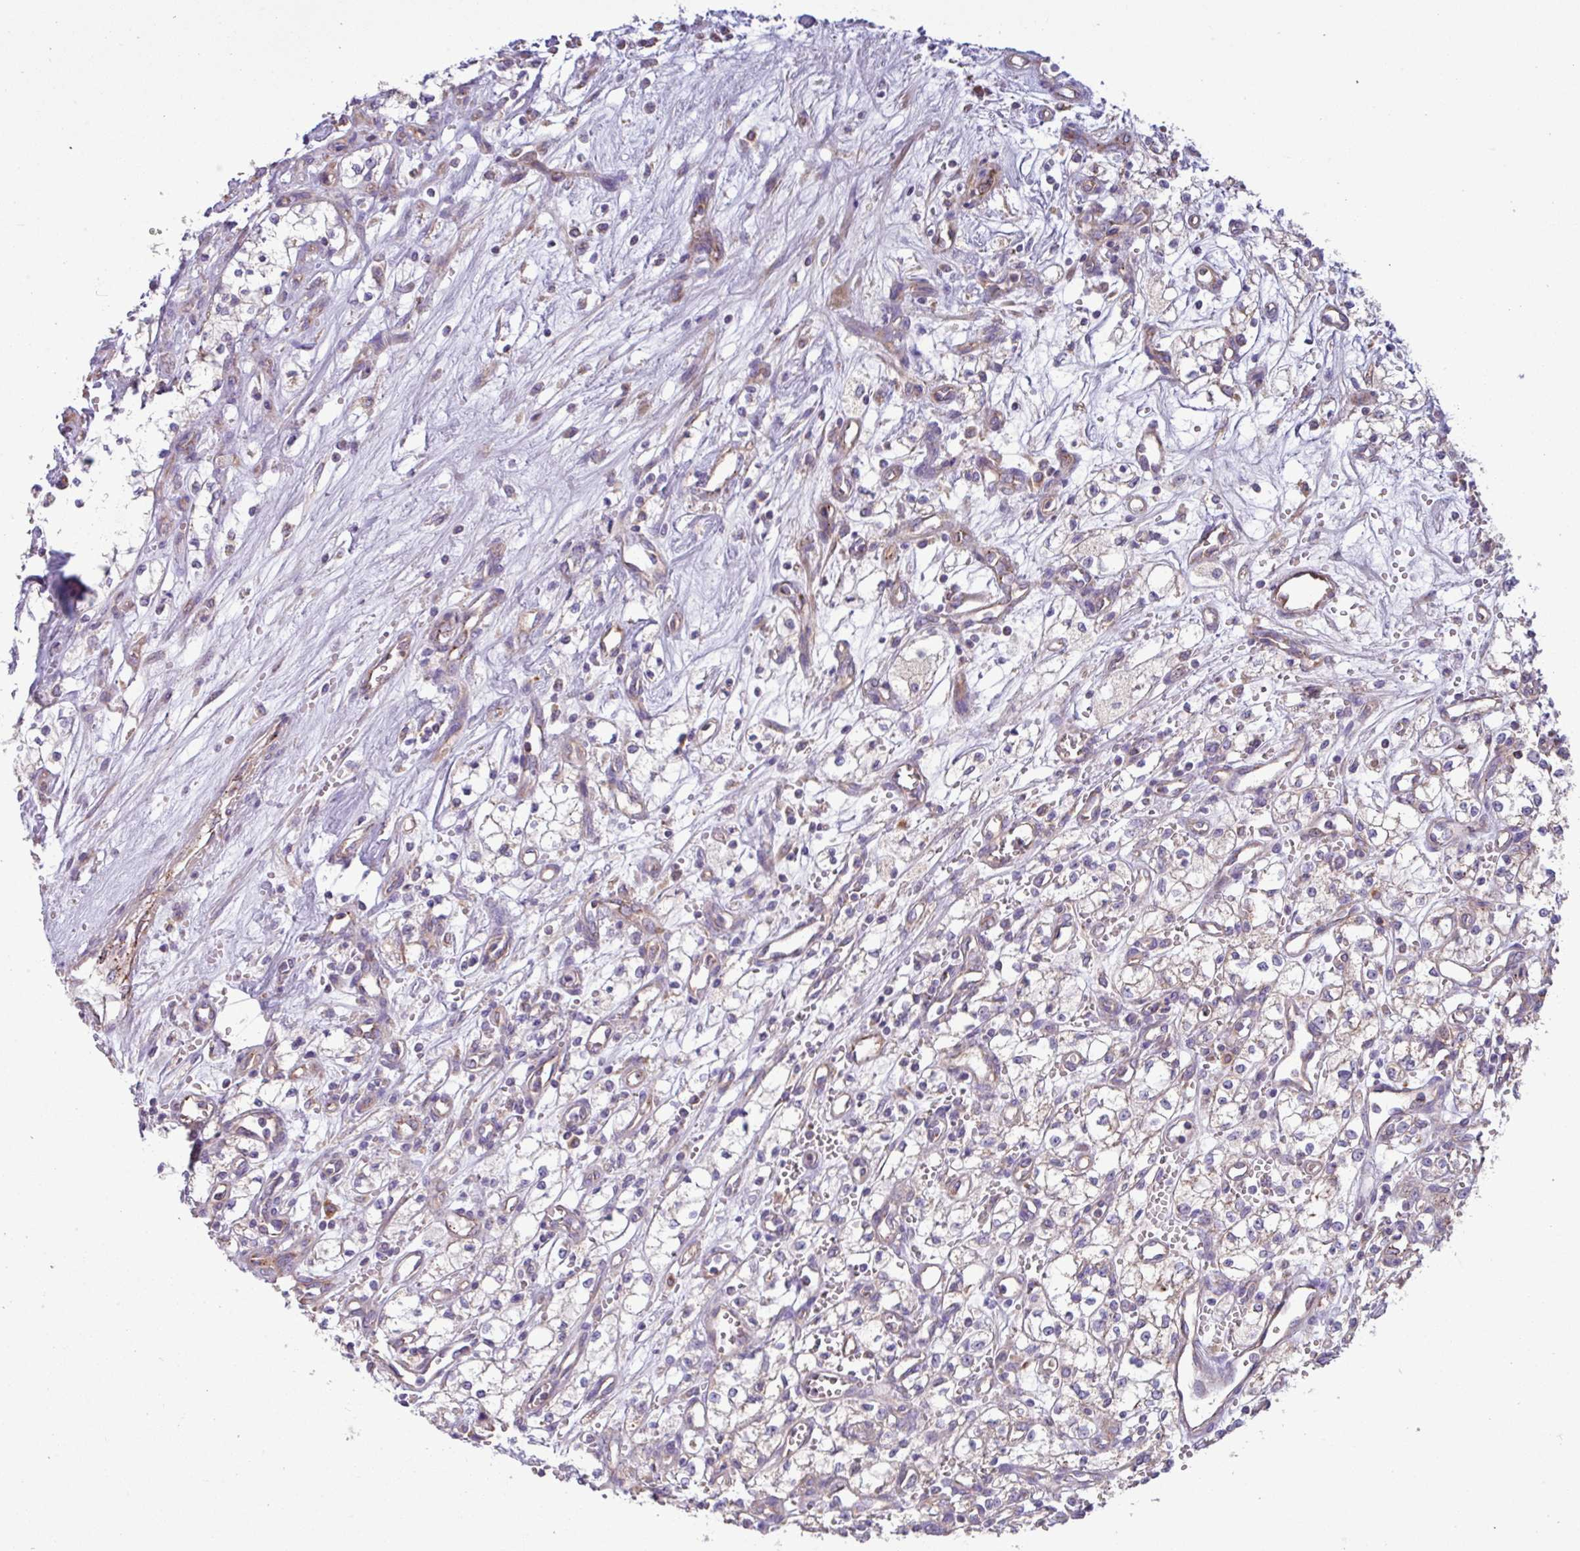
{"staining": {"intensity": "weak", "quantity": ">75%", "location": "cytoplasmic/membranous"}, "tissue": "renal cancer", "cell_type": "Tumor cells", "image_type": "cancer", "snomed": [{"axis": "morphology", "description": "Adenocarcinoma, NOS"}, {"axis": "topography", "description": "Kidney"}], "caption": "This image demonstrates immunohistochemistry (IHC) staining of renal cancer, with low weak cytoplasmic/membranous staining in about >75% of tumor cells.", "gene": "PPM1J", "patient": {"sex": "male", "age": 59}}